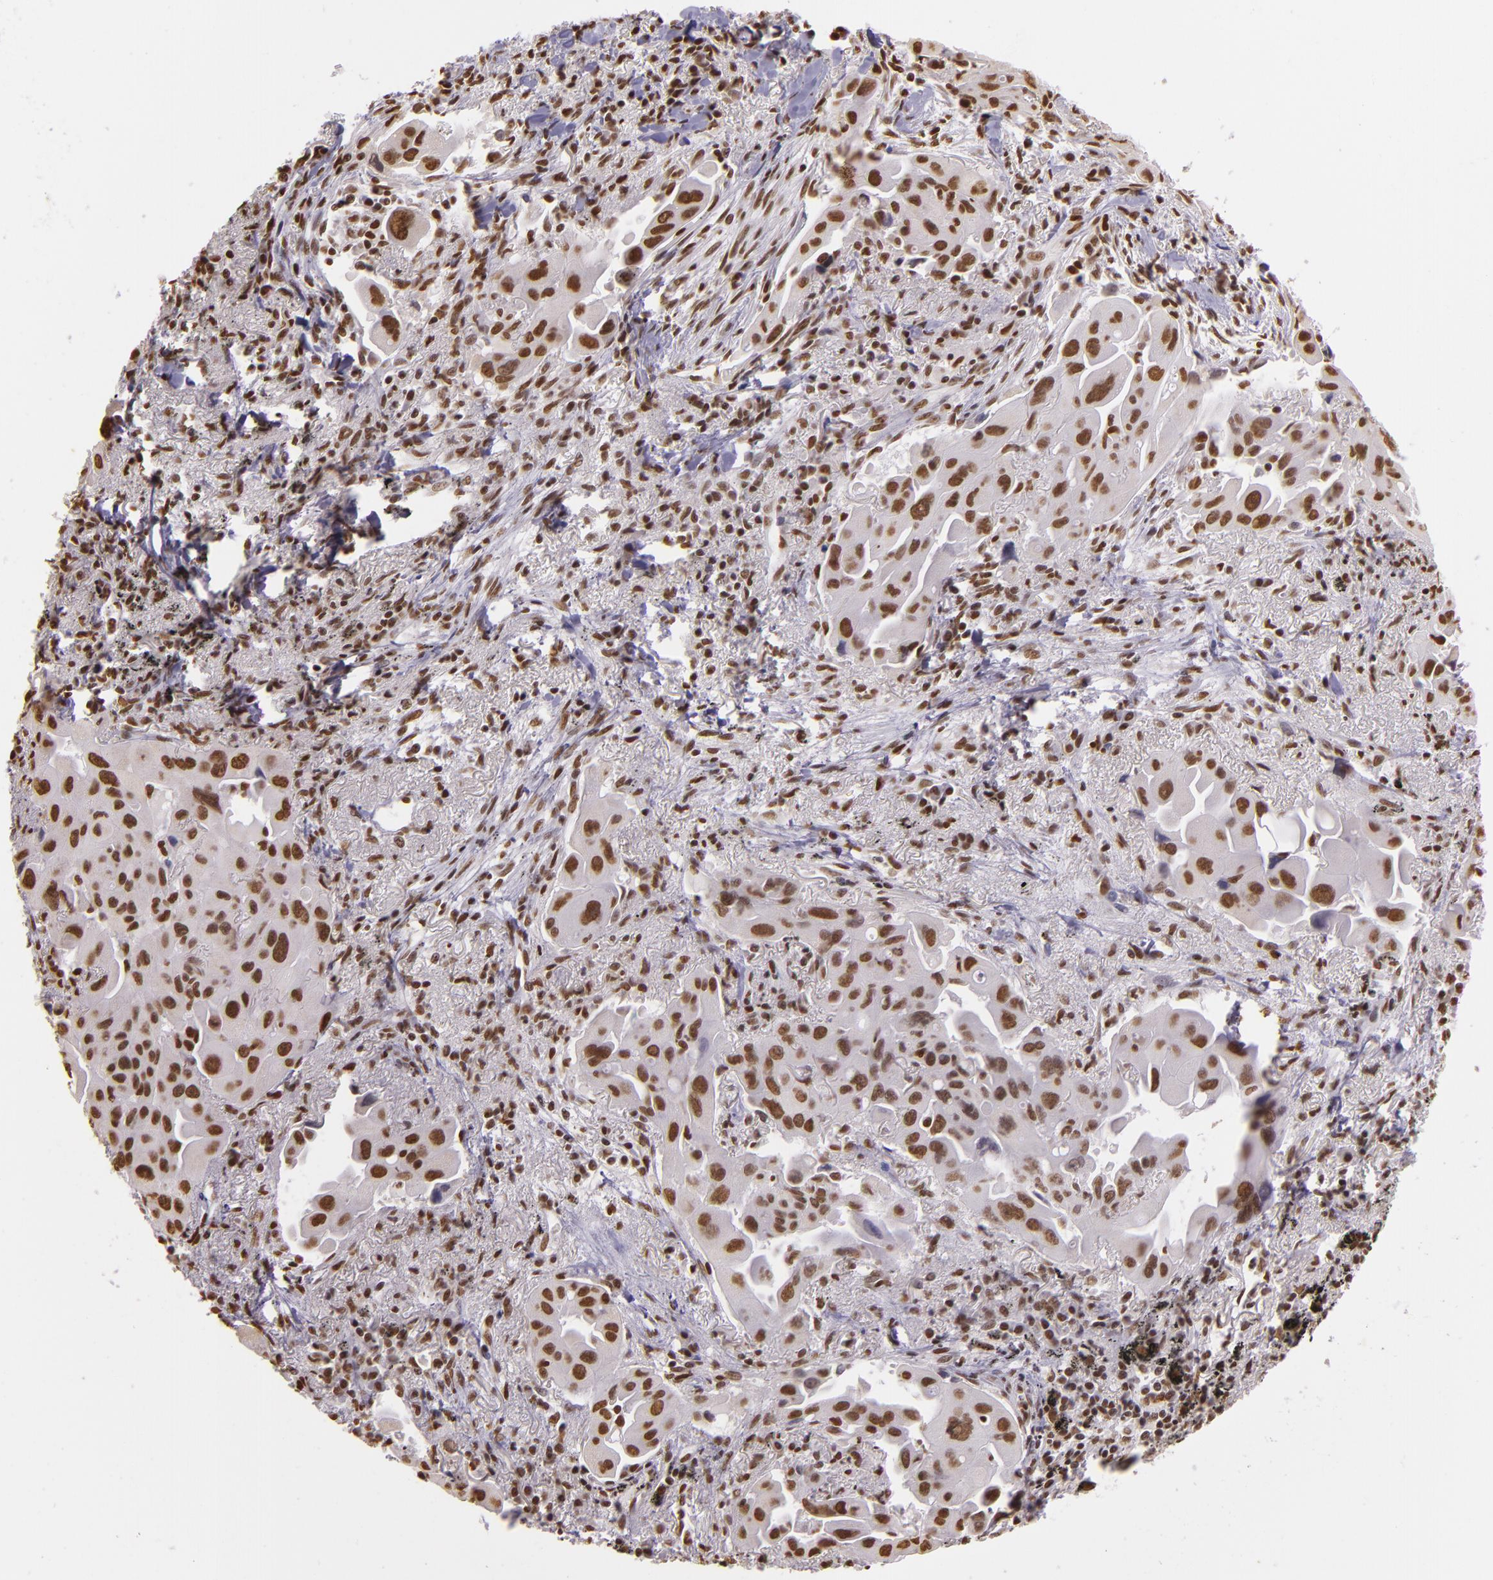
{"staining": {"intensity": "moderate", "quantity": ">75%", "location": "nuclear"}, "tissue": "lung cancer", "cell_type": "Tumor cells", "image_type": "cancer", "snomed": [{"axis": "morphology", "description": "Adenocarcinoma, NOS"}, {"axis": "topography", "description": "Lung"}], "caption": "Lung cancer tissue shows moderate nuclear positivity in approximately >75% of tumor cells", "gene": "USF1", "patient": {"sex": "male", "age": 68}}